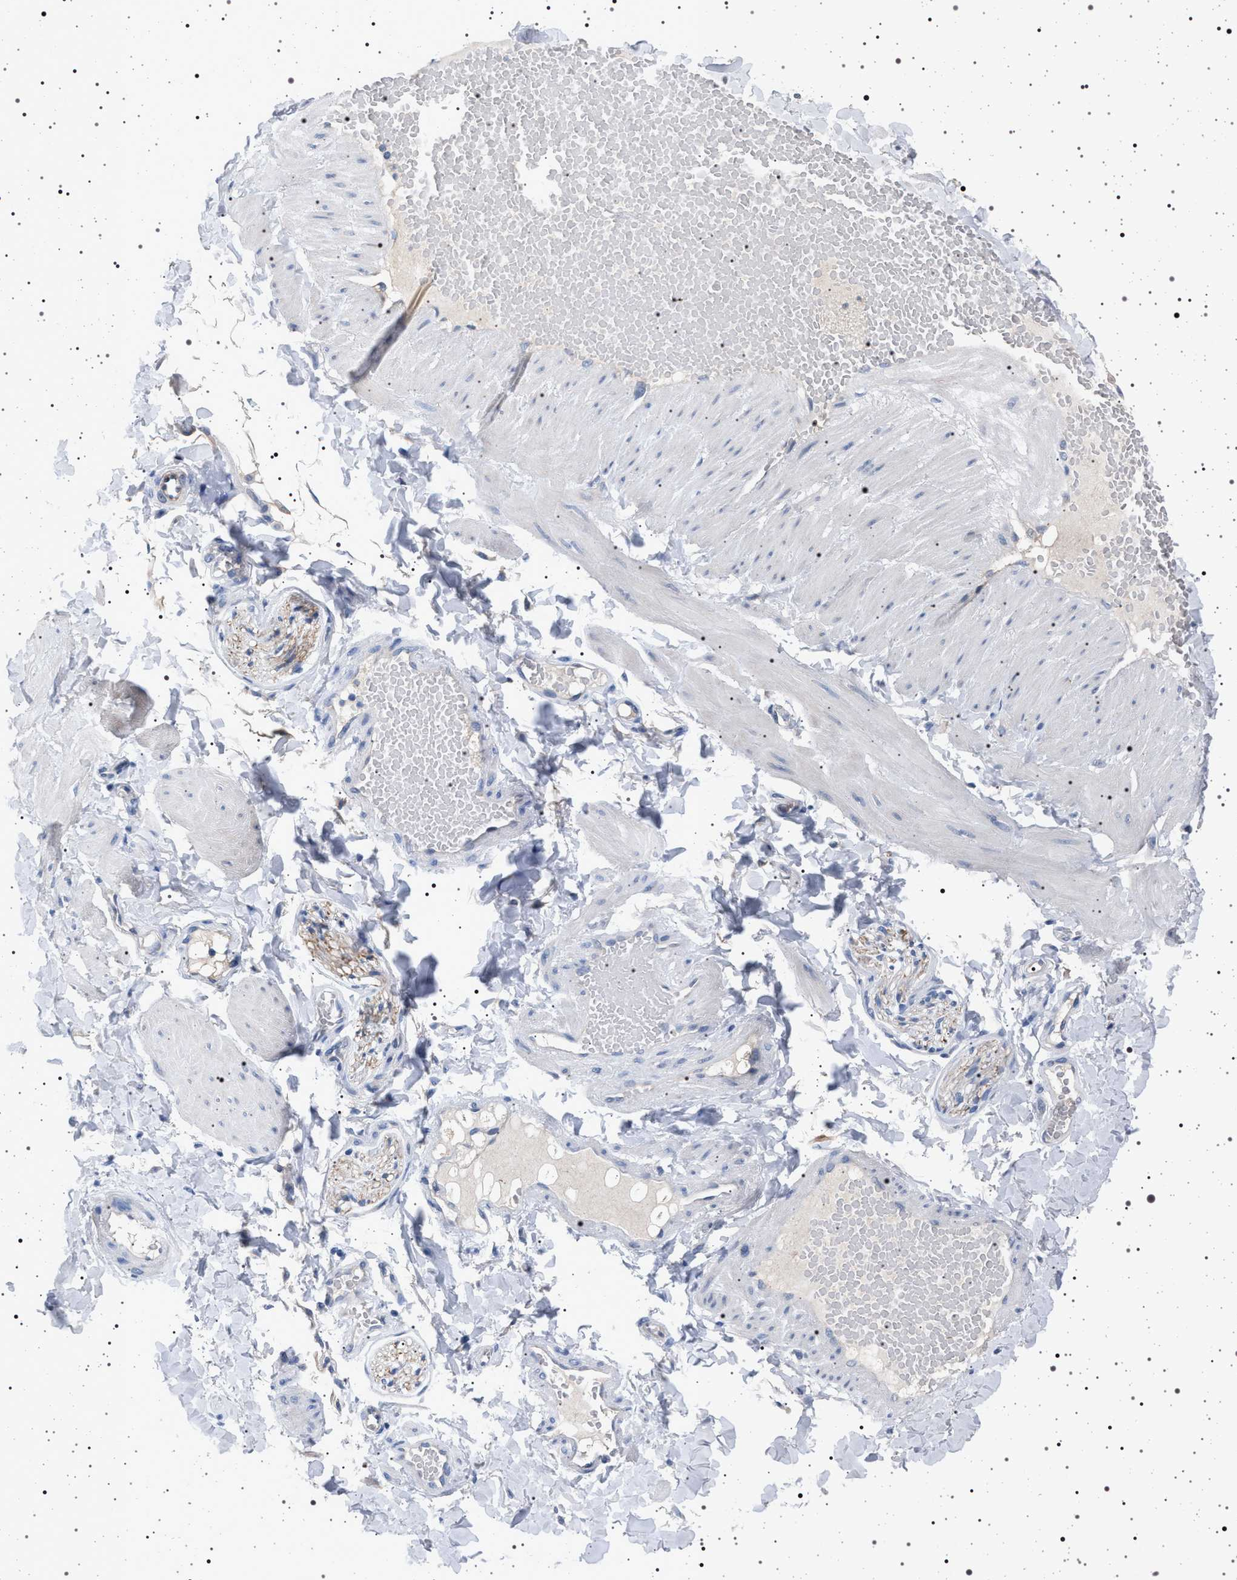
{"staining": {"intensity": "negative", "quantity": "none", "location": "none"}, "tissue": "adipose tissue", "cell_type": "Adipocytes", "image_type": "normal", "snomed": [{"axis": "morphology", "description": "Normal tissue, NOS"}, {"axis": "topography", "description": "Adipose tissue"}, {"axis": "topography", "description": "Vascular tissue"}, {"axis": "topography", "description": "Peripheral nerve tissue"}], "caption": "This is an IHC image of normal adipose tissue. There is no positivity in adipocytes.", "gene": "NAT9", "patient": {"sex": "male", "age": 25}}